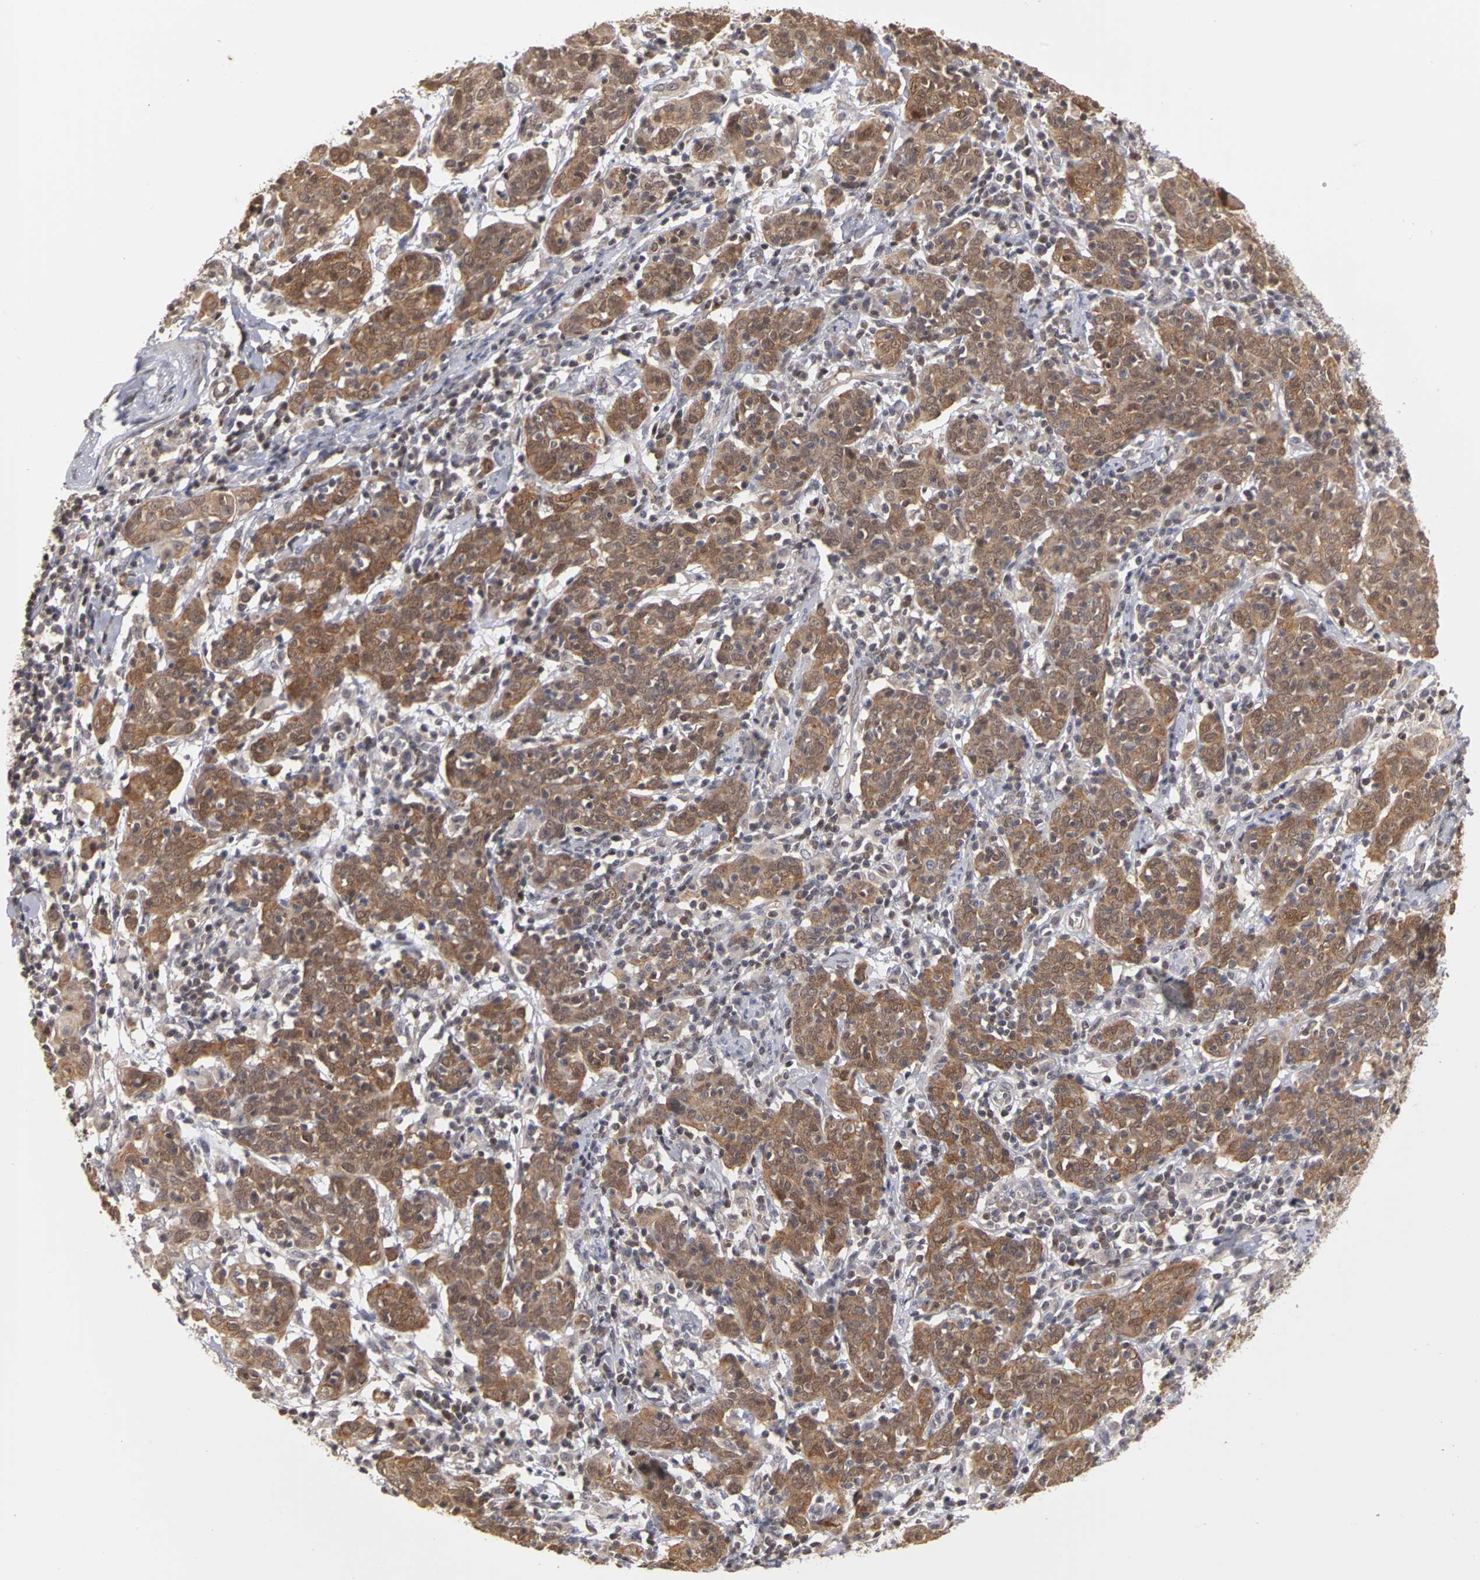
{"staining": {"intensity": "moderate", "quantity": ">75%", "location": "cytoplasmic/membranous,nuclear"}, "tissue": "cervical cancer", "cell_type": "Tumor cells", "image_type": "cancer", "snomed": [{"axis": "morphology", "description": "Normal tissue, NOS"}, {"axis": "morphology", "description": "Squamous cell carcinoma, NOS"}, {"axis": "topography", "description": "Cervix"}], "caption": "Cervical cancer (squamous cell carcinoma) stained with a brown dye reveals moderate cytoplasmic/membranous and nuclear positive positivity in approximately >75% of tumor cells.", "gene": "PLEKHA1", "patient": {"sex": "female", "age": 67}}